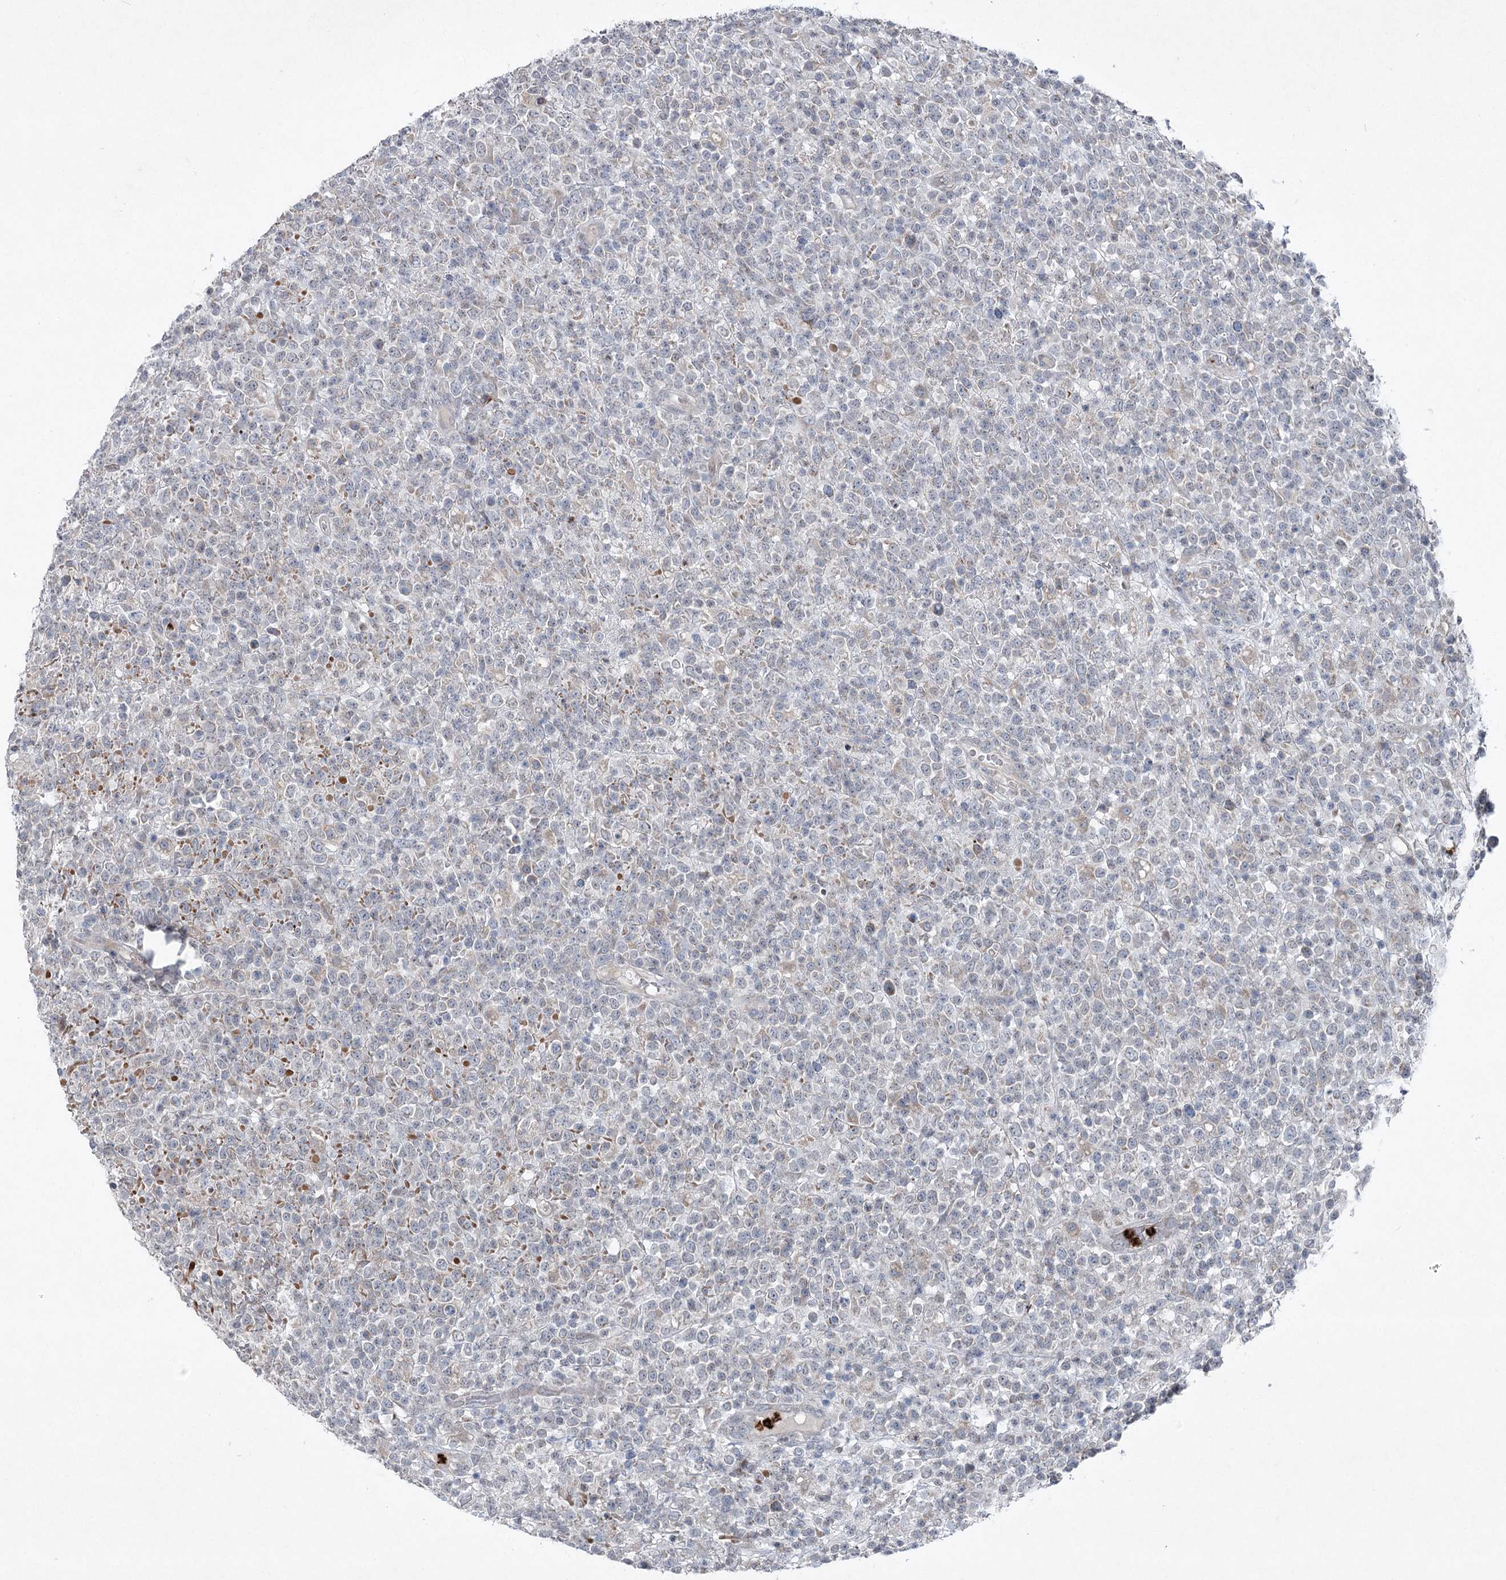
{"staining": {"intensity": "negative", "quantity": "none", "location": "none"}, "tissue": "lymphoma", "cell_type": "Tumor cells", "image_type": "cancer", "snomed": [{"axis": "morphology", "description": "Malignant lymphoma, non-Hodgkin's type, High grade"}, {"axis": "topography", "description": "Colon"}], "caption": "Malignant lymphoma, non-Hodgkin's type (high-grade) was stained to show a protein in brown. There is no significant staining in tumor cells.", "gene": "PLA2G12A", "patient": {"sex": "female", "age": 53}}